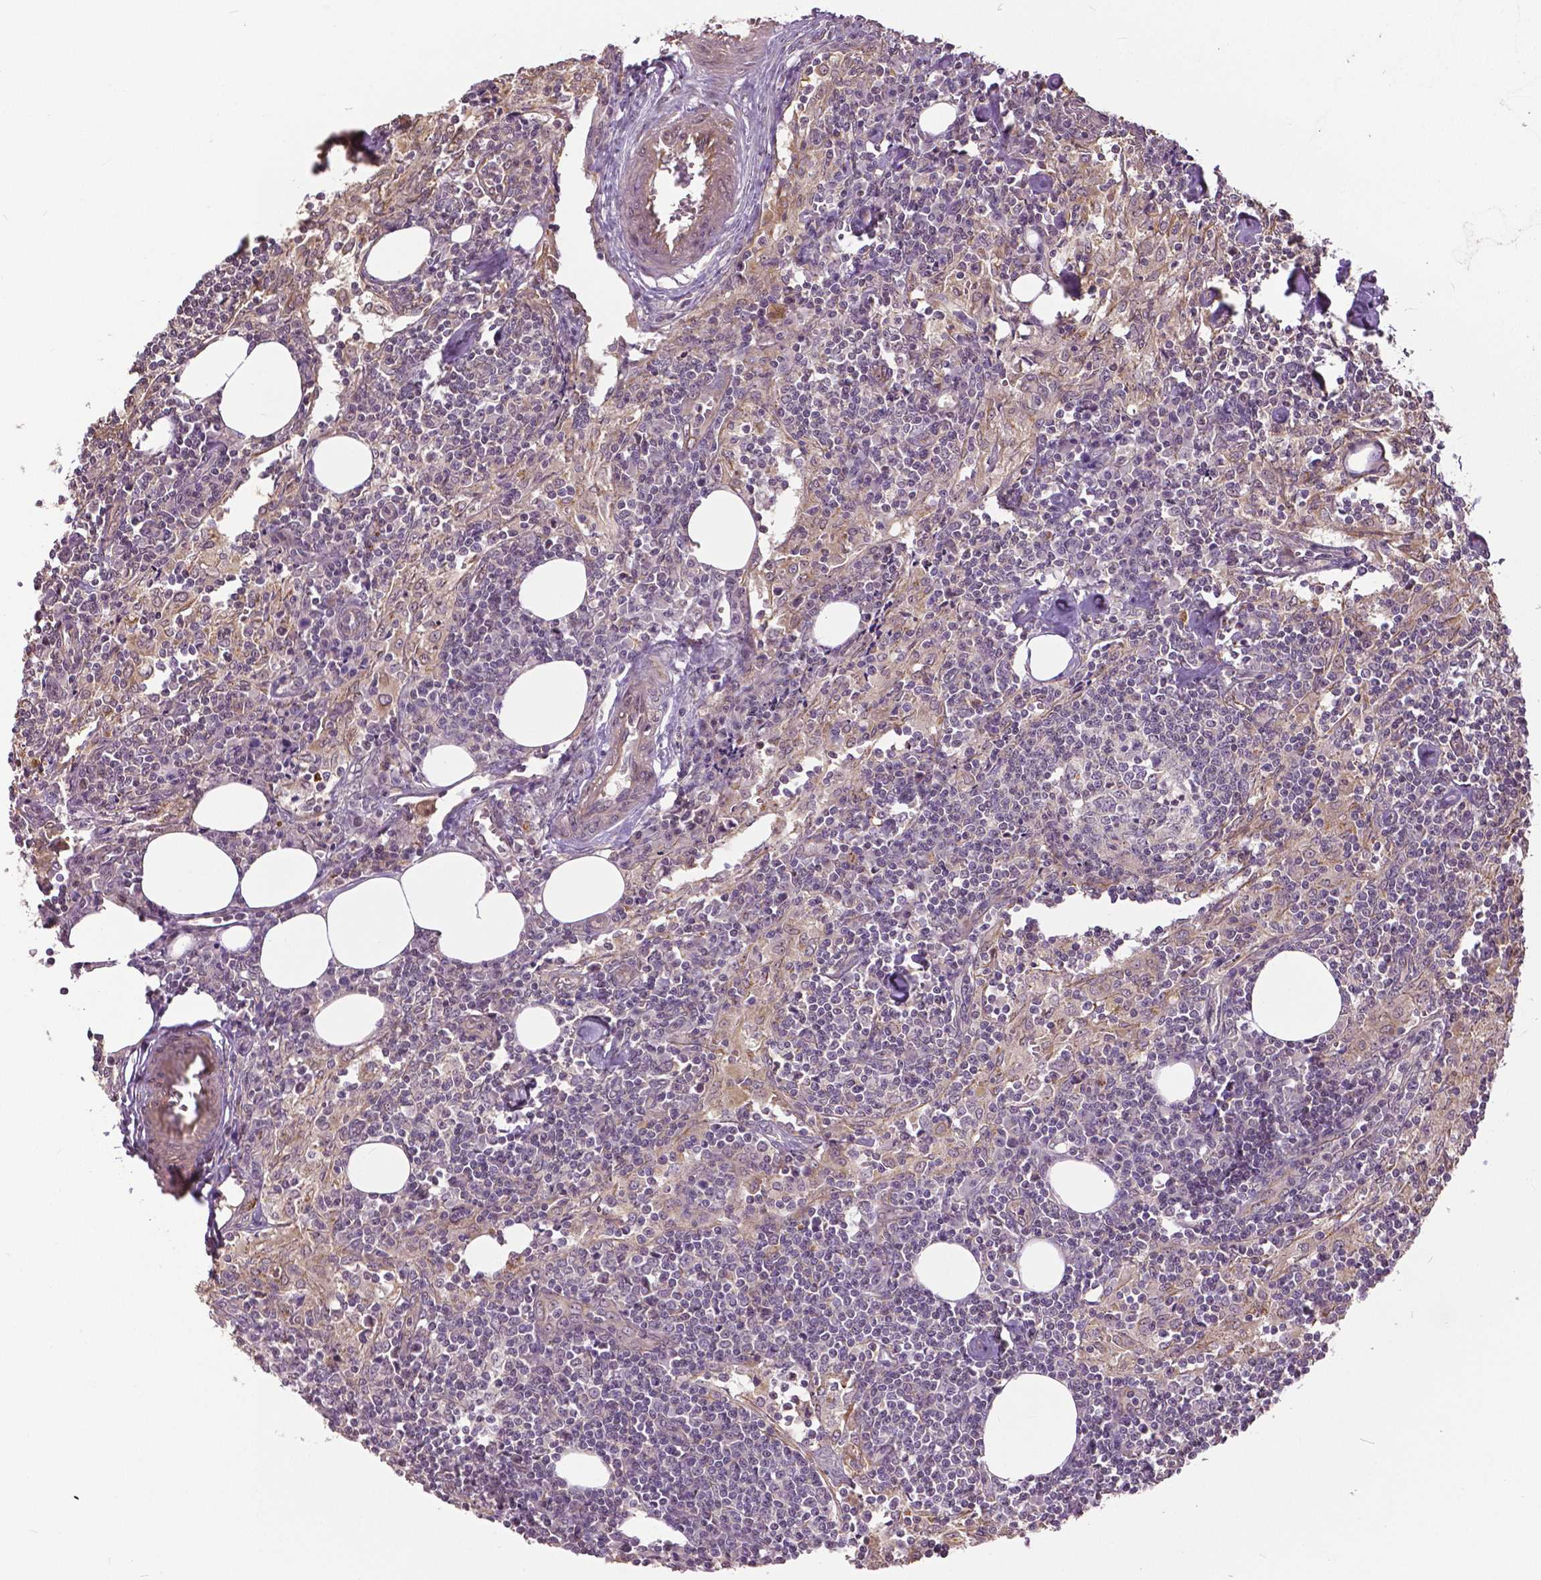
{"staining": {"intensity": "weak", "quantity": "<25%", "location": "cytoplasmic/membranous"}, "tissue": "lymph node", "cell_type": "Germinal center cells", "image_type": "normal", "snomed": [{"axis": "morphology", "description": "Normal tissue, NOS"}, {"axis": "topography", "description": "Lymph node"}], "caption": "This is a image of immunohistochemistry staining of unremarkable lymph node, which shows no expression in germinal center cells. (DAB (3,3'-diaminobenzidine) immunohistochemistry (IHC) visualized using brightfield microscopy, high magnification).", "gene": "ANXA13", "patient": {"sex": "male", "age": 55}}